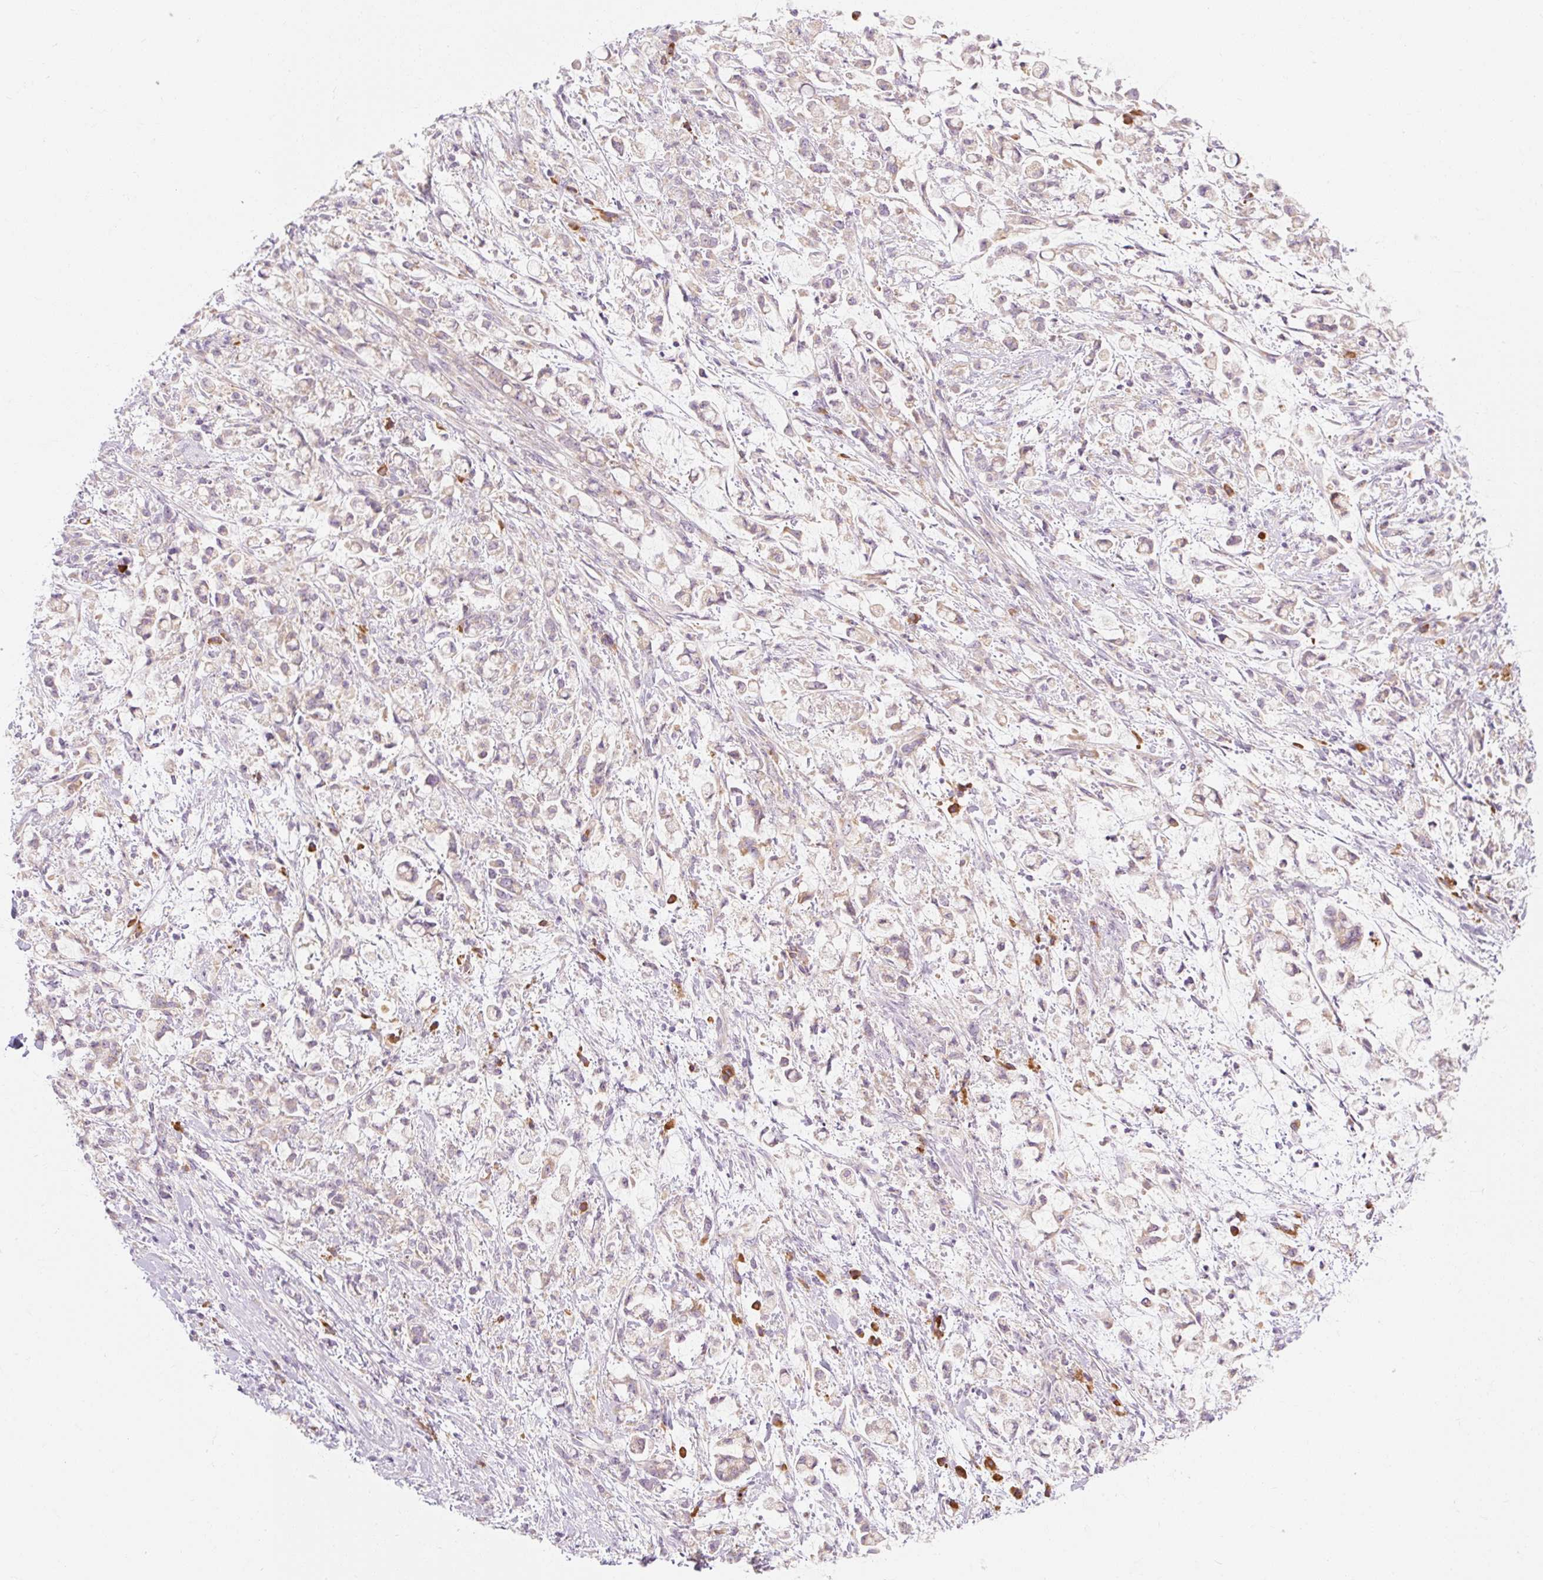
{"staining": {"intensity": "weak", "quantity": ">75%", "location": "cytoplasmic/membranous"}, "tissue": "stomach cancer", "cell_type": "Tumor cells", "image_type": "cancer", "snomed": [{"axis": "morphology", "description": "Adenocarcinoma, NOS"}, {"axis": "topography", "description": "Stomach"}], "caption": "Weak cytoplasmic/membranous expression is appreciated in about >75% of tumor cells in stomach cancer (adenocarcinoma).", "gene": "MYO1D", "patient": {"sex": "female", "age": 60}}